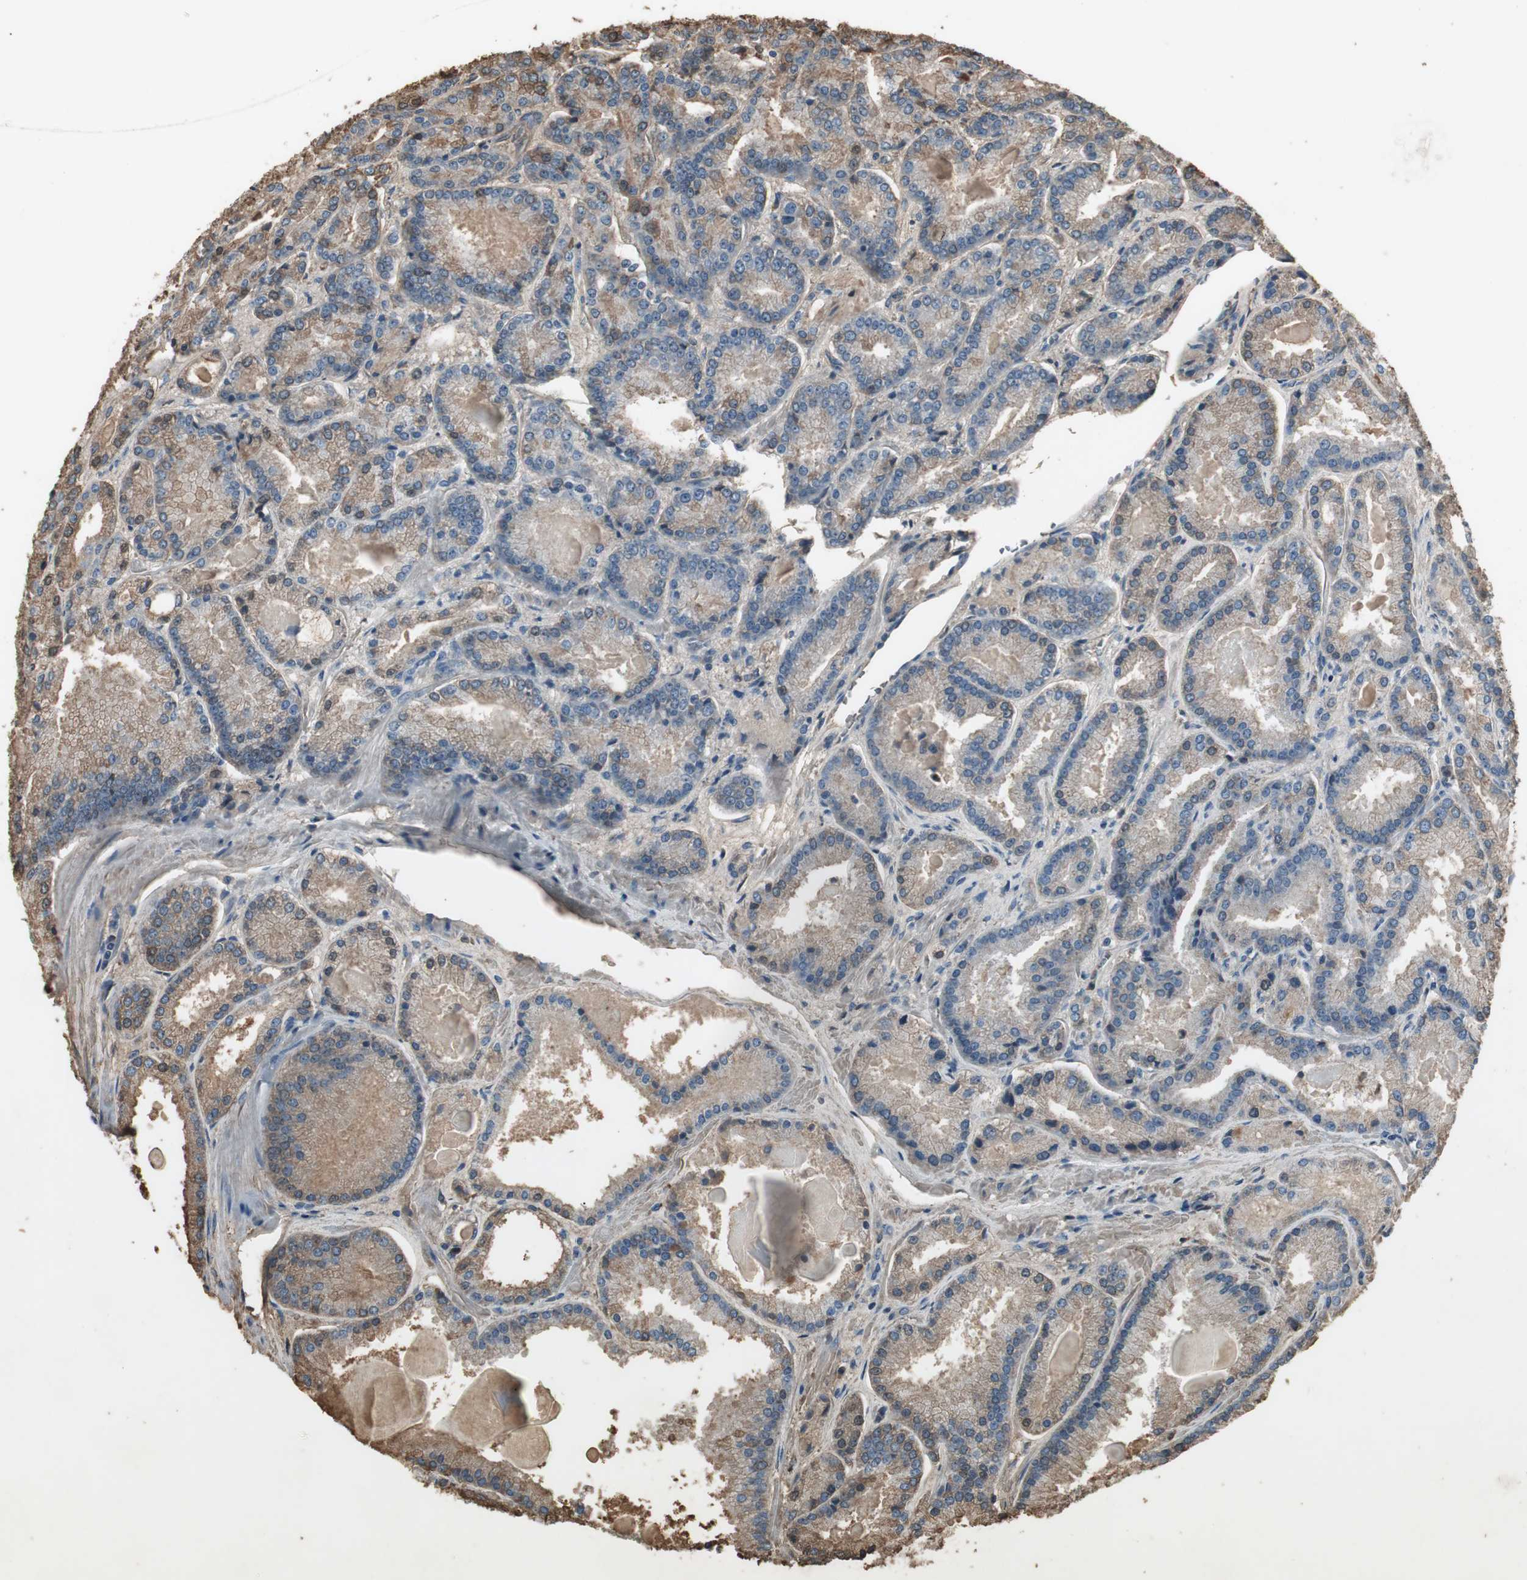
{"staining": {"intensity": "weak", "quantity": ">75%", "location": "cytoplasmic/membranous"}, "tissue": "prostate cancer", "cell_type": "Tumor cells", "image_type": "cancer", "snomed": [{"axis": "morphology", "description": "Adenocarcinoma, Low grade"}, {"axis": "topography", "description": "Prostate"}], "caption": "Human prostate low-grade adenocarcinoma stained with a brown dye exhibits weak cytoplasmic/membranous positive expression in about >75% of tumor cells.", "gene": "MMP14", "patient": {"sex": "male", "age": 59}}